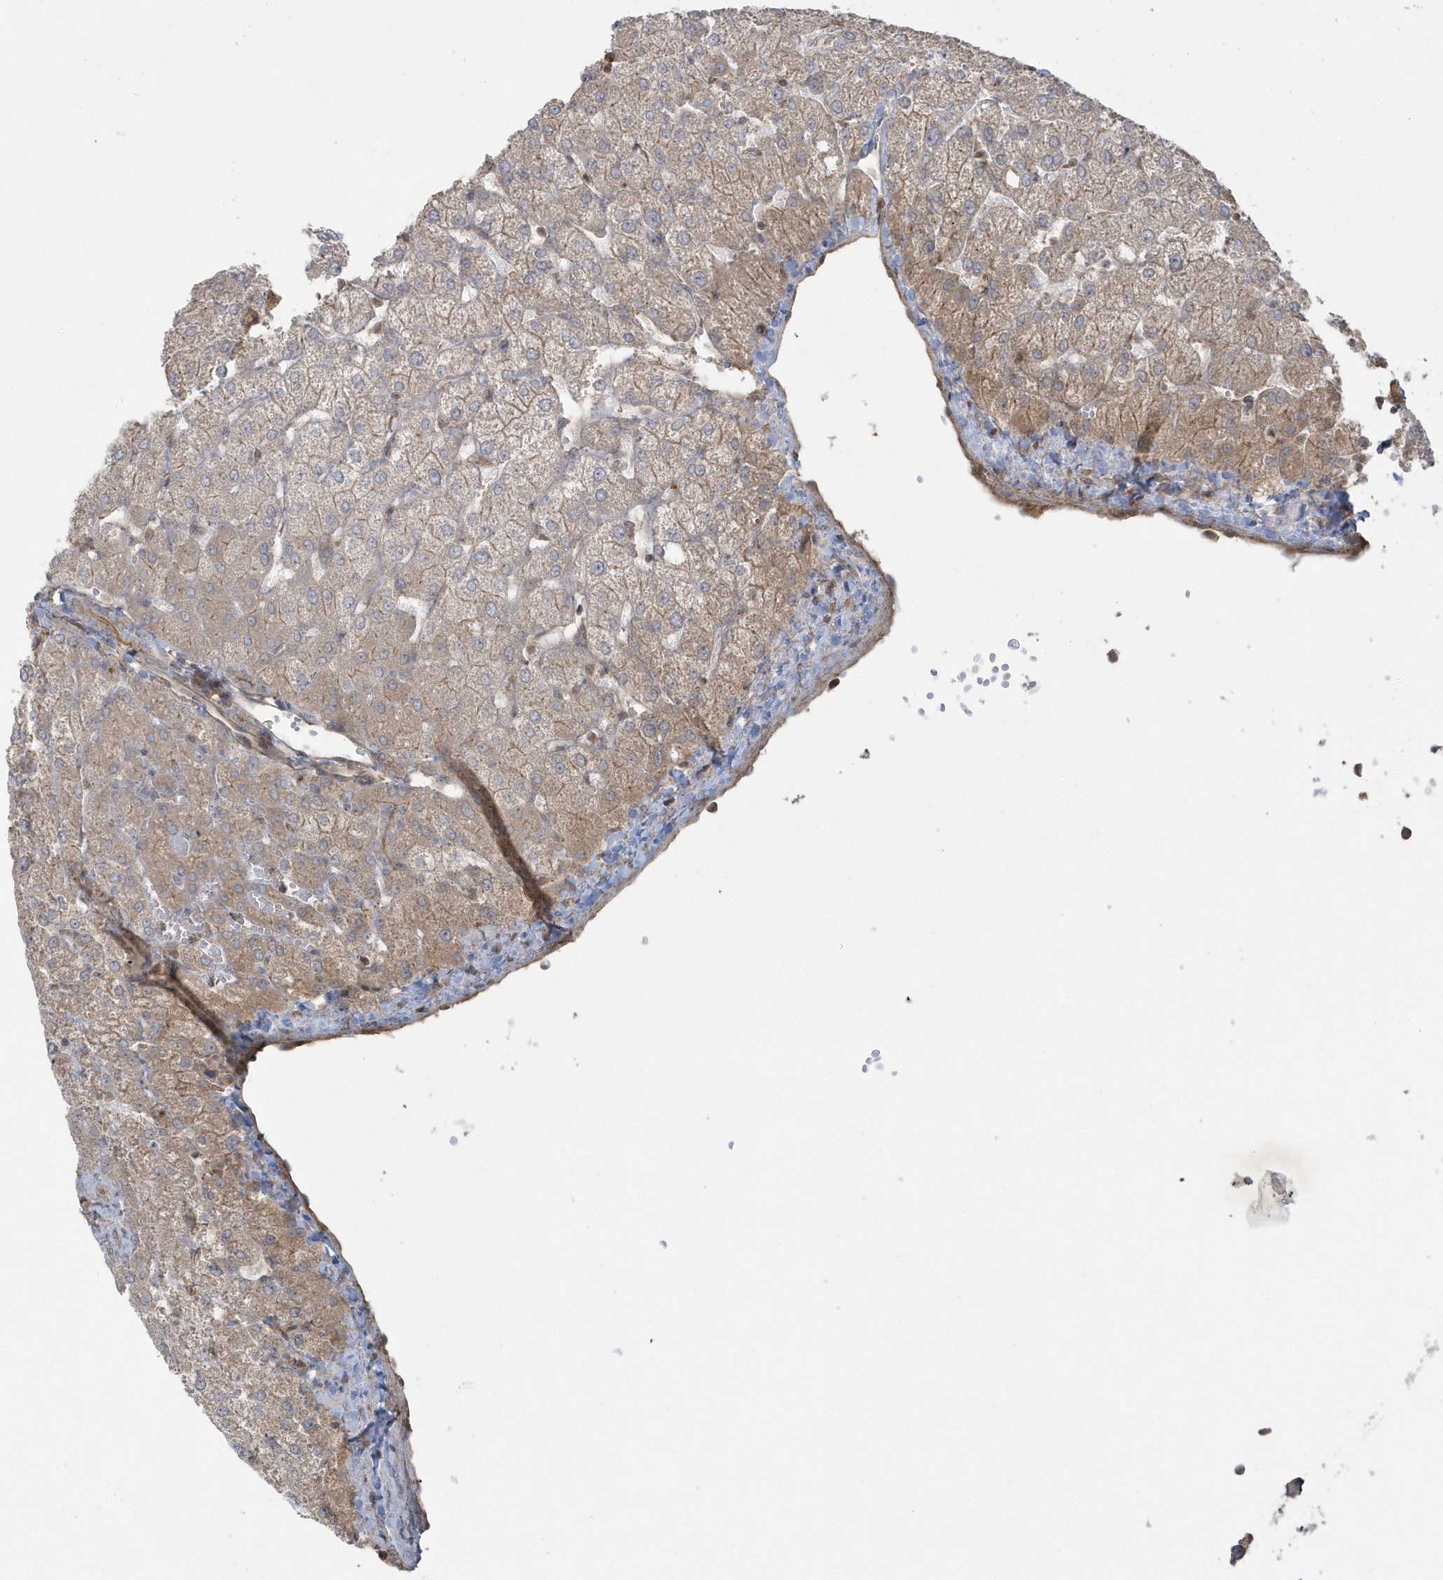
{"staining": {"intensity": "weak", "quantity": "<25%", "location": "cytoplasmic/membranous"}, "tissue": "liver", "cell_type": "Cholangiocytes", "image_type": "normal", "snomed": [{"axis": "morphology", "description": "Normal tissue, NOS"}, {"axis": "topography", "description": "Liver"}], "caption": "Immunohistochemistry (IHC) micrograph of unremarkable liver stained for a protein (brown), which shows no positivity in cholangiocytes.", "gene": "ARMC8", "patient": {"sex": "female", "age": 54}}